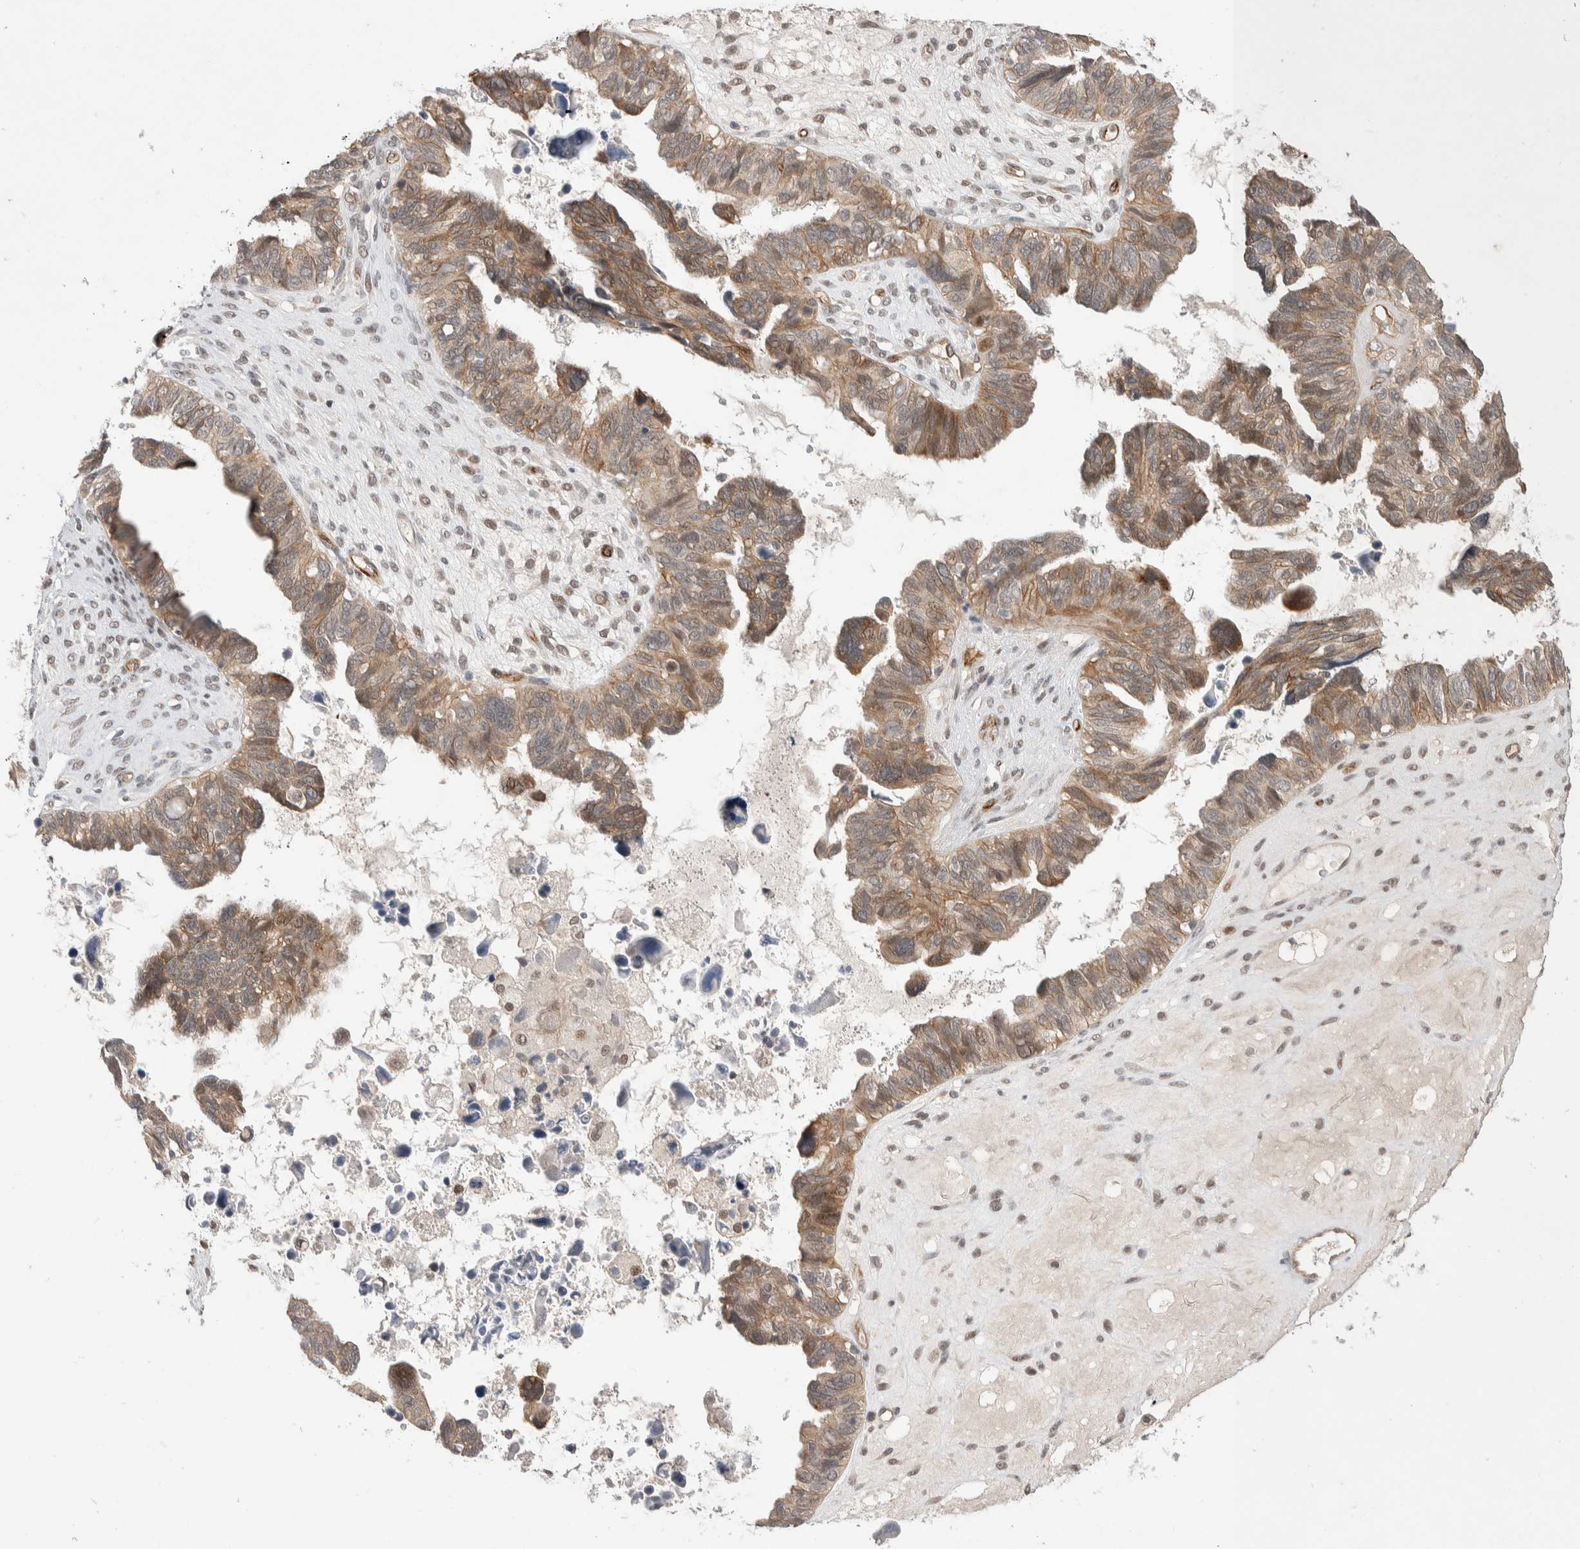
{"staining": {"intensity": "moderate", "quantity": ">75%", "location": "cytoplasmic/membranous"}, "tissue": "ovarian cancer", "cell_type": "Tumor cells", "image_type": "cancer", "snomed": [{"axis": "morphology", "description": "Cystadenocarcinoma, serous, NOS"}, {"axis": "topography", "description": "Ovary"}], "caption": "About >75% of tumor cells in human serous cystadenocarcinoma (ovarian) reveal moderate cytoplasmic/membranous protein expression as visualized by brown immunohistochemical staining.", "gene": "ZNF704", "patient": {"sex": "female", "age": 79}}